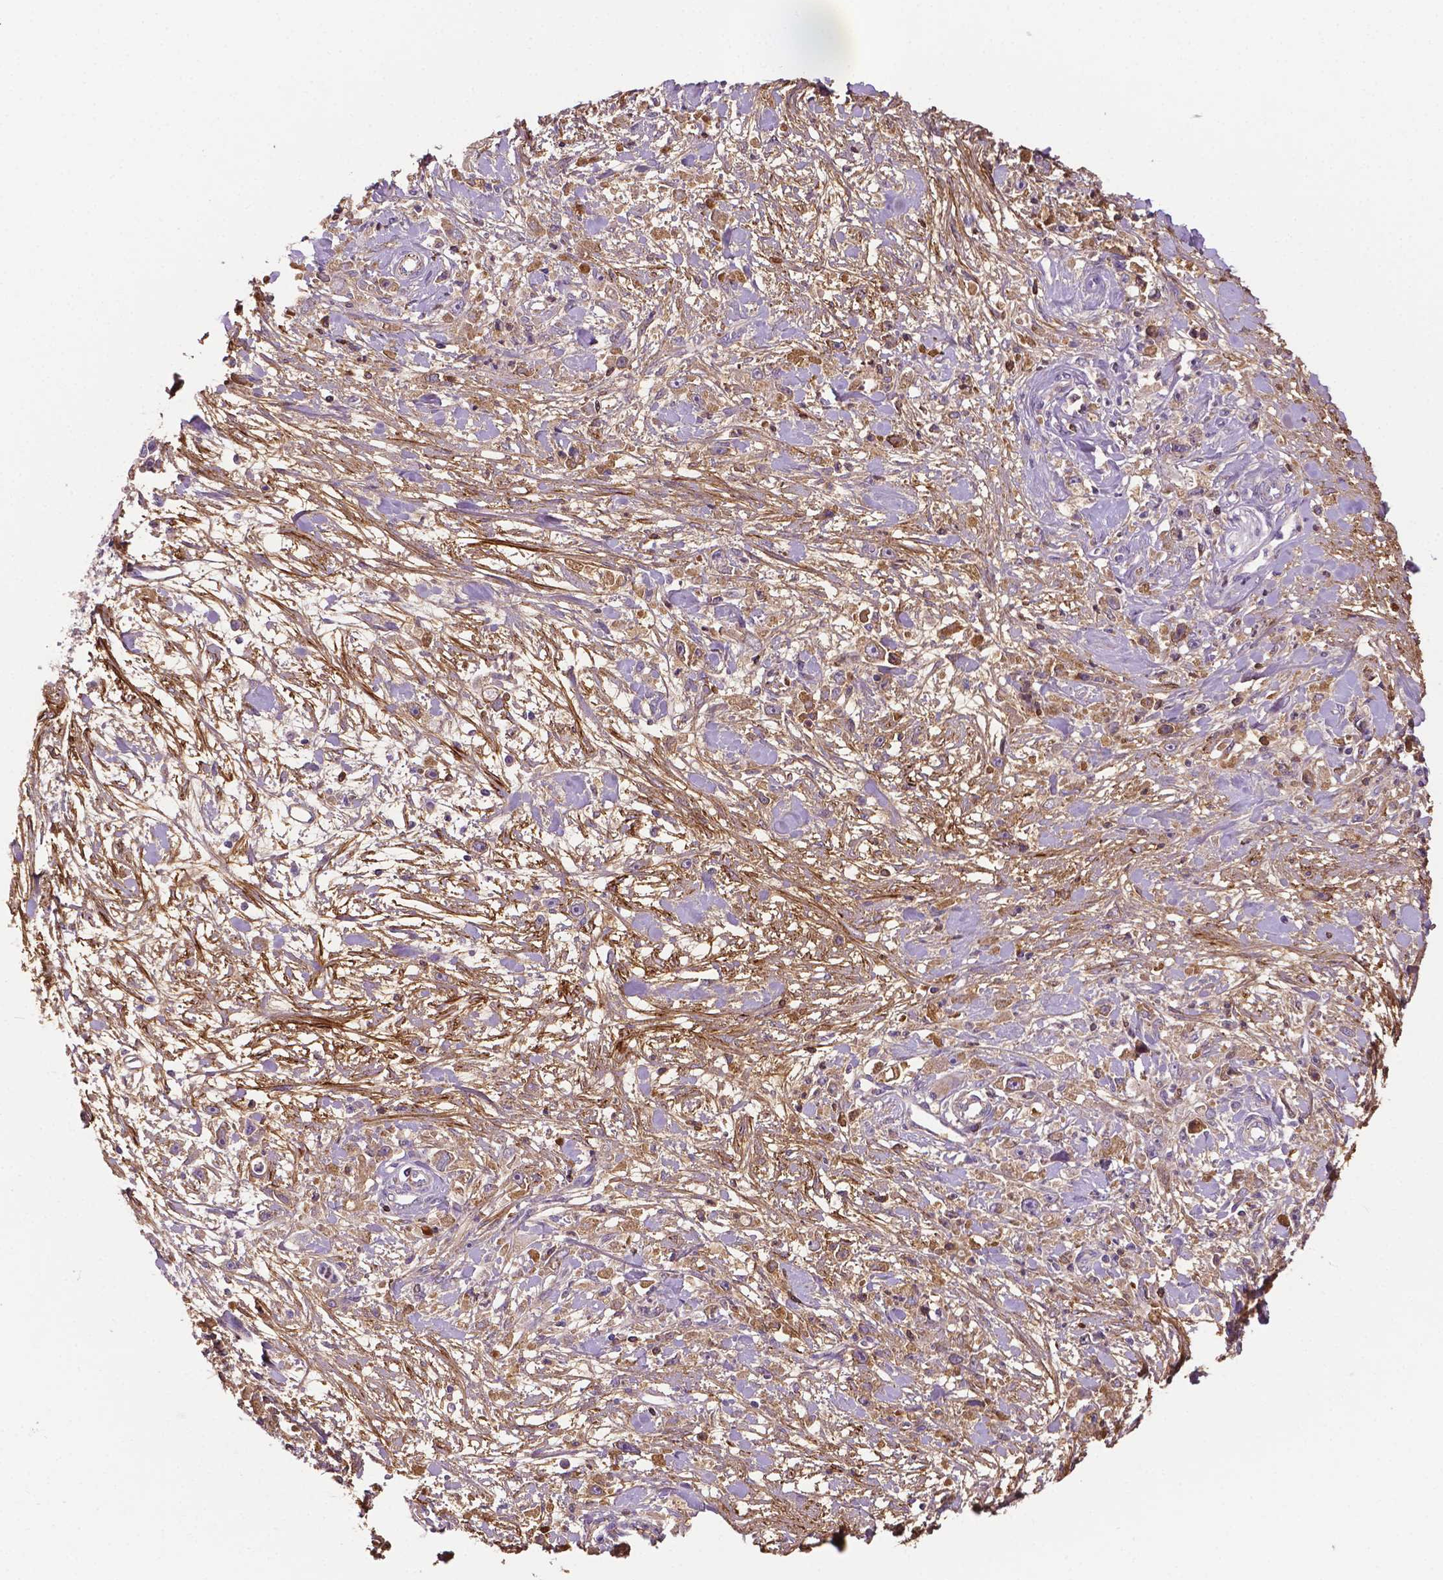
{"staining": {"intensity": "weak", "quantity": "25%-75%", "location": "cytoplasmic/membranous"}, "tissue": "stomach cancer", "cell_type": "Tumor cells", "image_type": "cancer", "snomed": [{"axis": "morphology", "description": "Adenocarcinoma, NOS"}, {"axis": "topography", "description": "Stomach"}], "caption": "A high-resolution photomicrograph shows immunohistochemistry (IHC) staining of stomach adenocarcinoma, which shows weak cytoplasmic/membranous expression in about 25%-75% of tumor cells.", "gene": "FBLN1", "patient": {"sex": "female", "age": 59}}